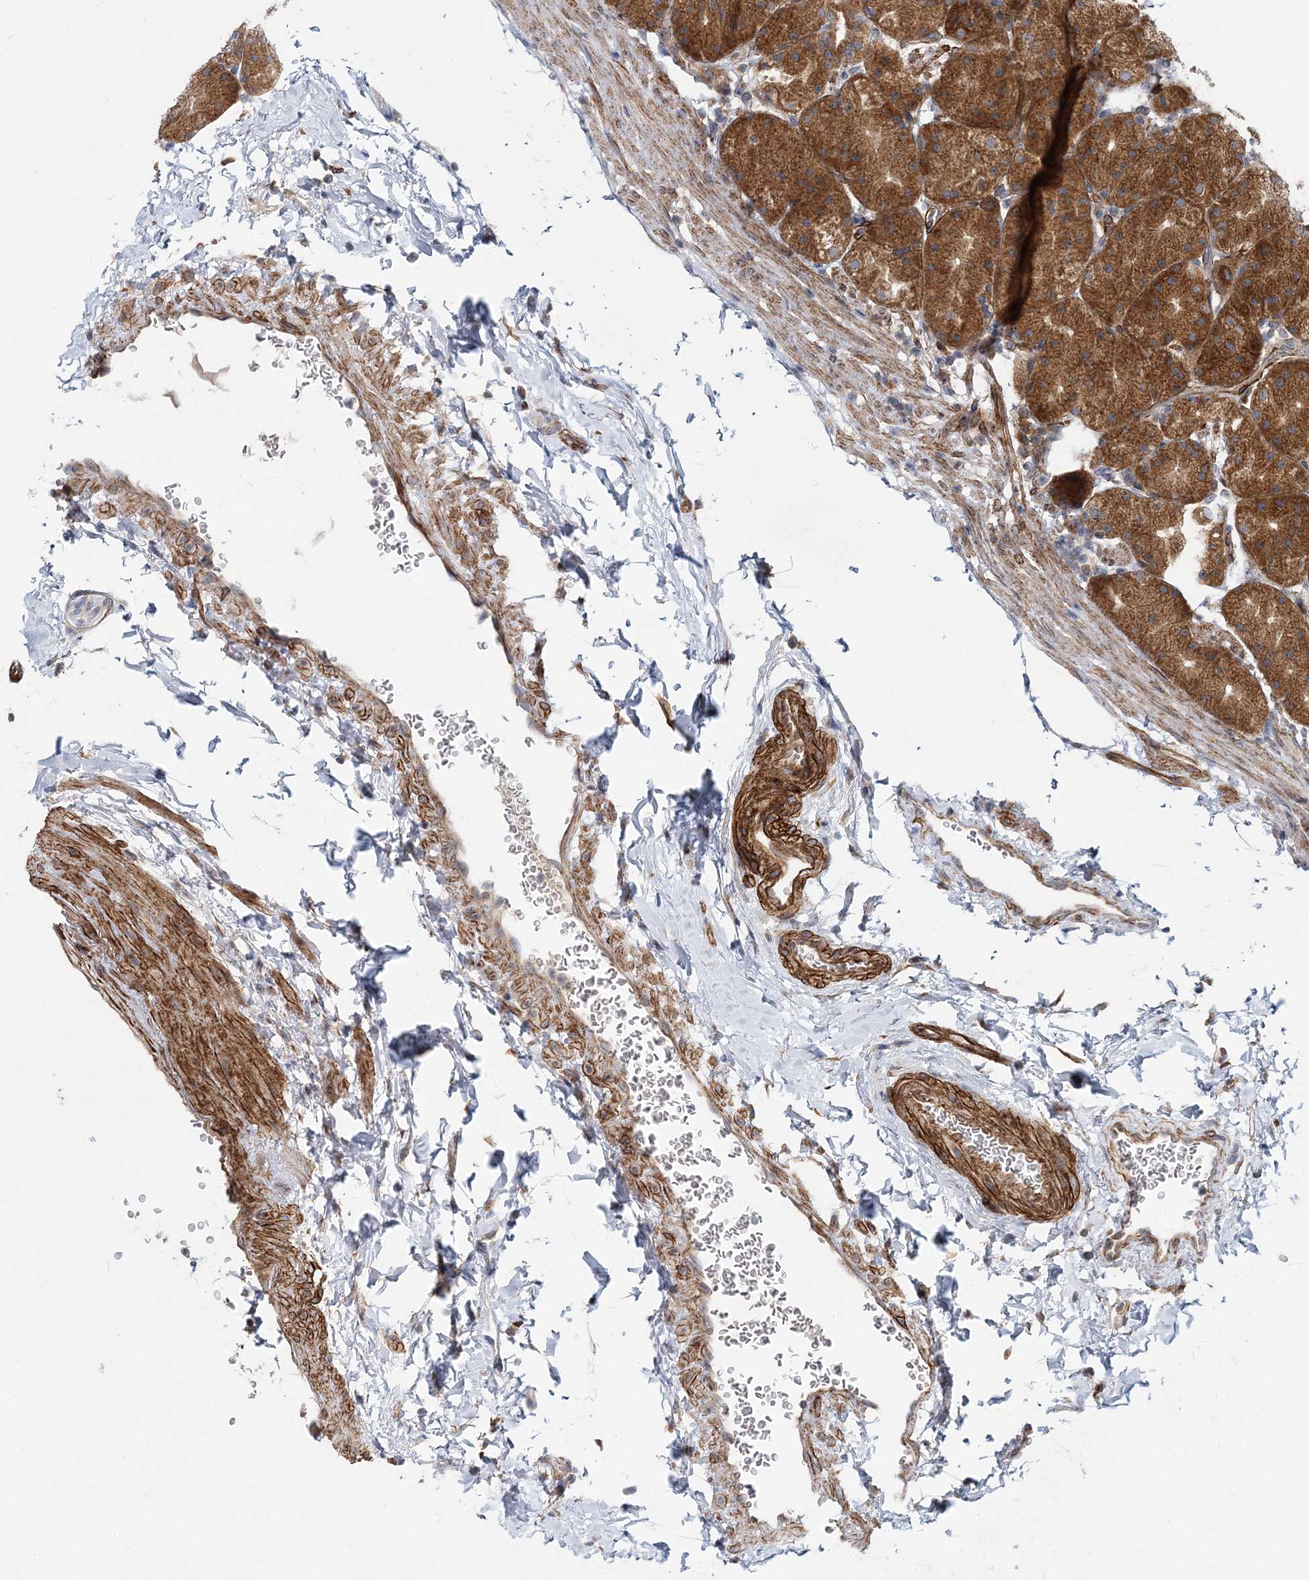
{"staining": {"intensity": "strong", "quantity": ">75%", "location": "cytoplasmic/membranous"}, "tissue": "stomach", "cell_type": "Glandular cells", "image_type": "normal", "snomed": [{"axis": "morphology", "description": "Normal tissue, NOS"}, {"axis": "topography", "description": "Stomach, upper"}, {"axis": "topography", "description": "Stomach"}], "caption": "About >75% of glandular cells in benign stomach display strong cytoplasmic/membranous protein expression as visualized by brown immunohistochemical staining.", "gene": "NBAS", "patient": {"sex": "male", "age": 48}}